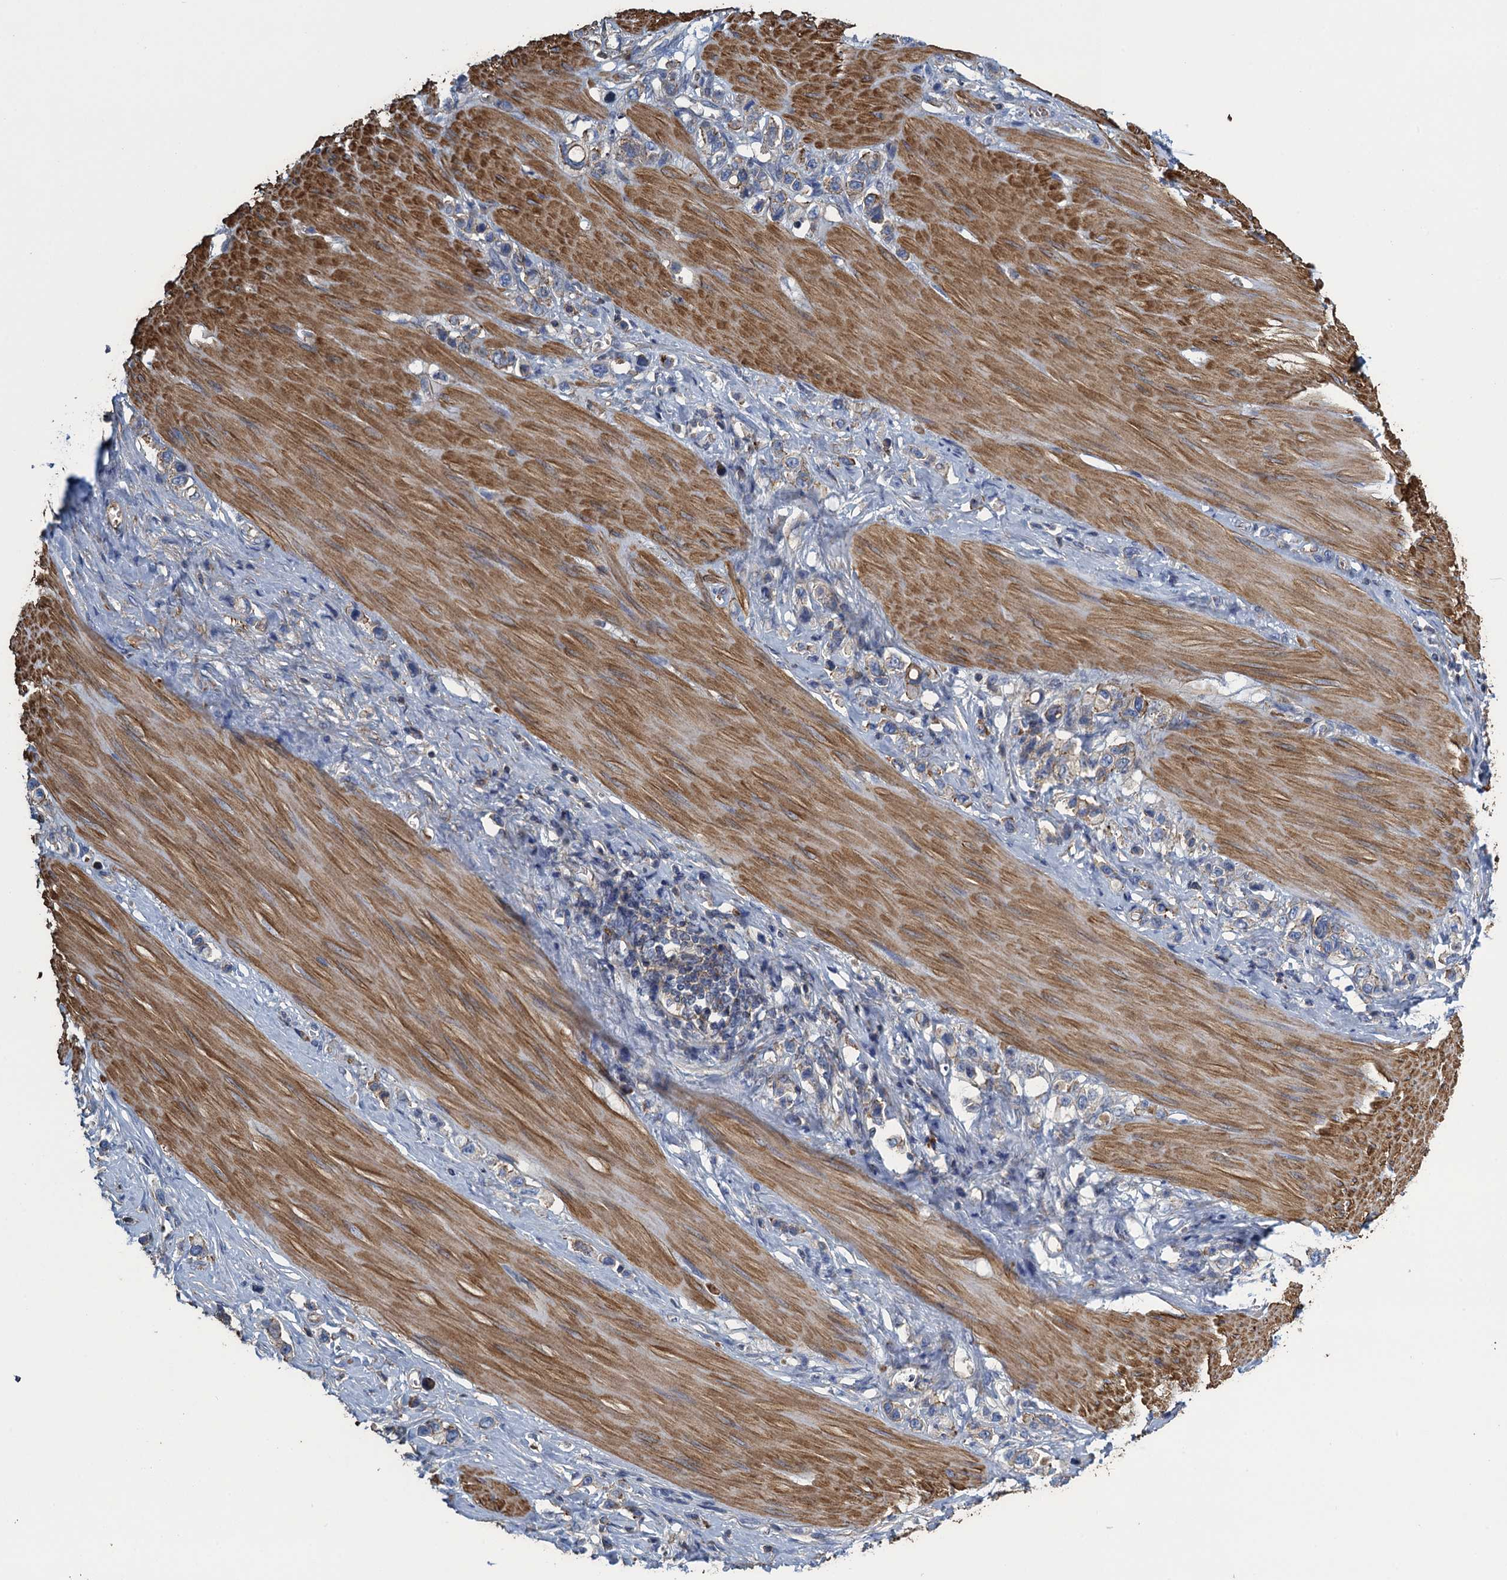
{"staining": {"intensity": "weak", "quantity": "<25%", "location": "cytoplasmic/membranous"}, "tissue": "stomach cancer", "cell_type": "Tumor cells", "image_type": "cancer", "snomed": [{"axis": "morphology", "description": "Adenocarcinoma, NOS"}, {"axis": "topography", "description": "Stomach"}], "caption": "Tumor cells are negative for brown protein staining in stomach adenocarcinoma. (DAB (3,3'-diaminobenzidine) immunohistochemistry with hematoxylin counter stain).", "gene": "PROSER2", "patient": {"sex": "female", "age": 65}}